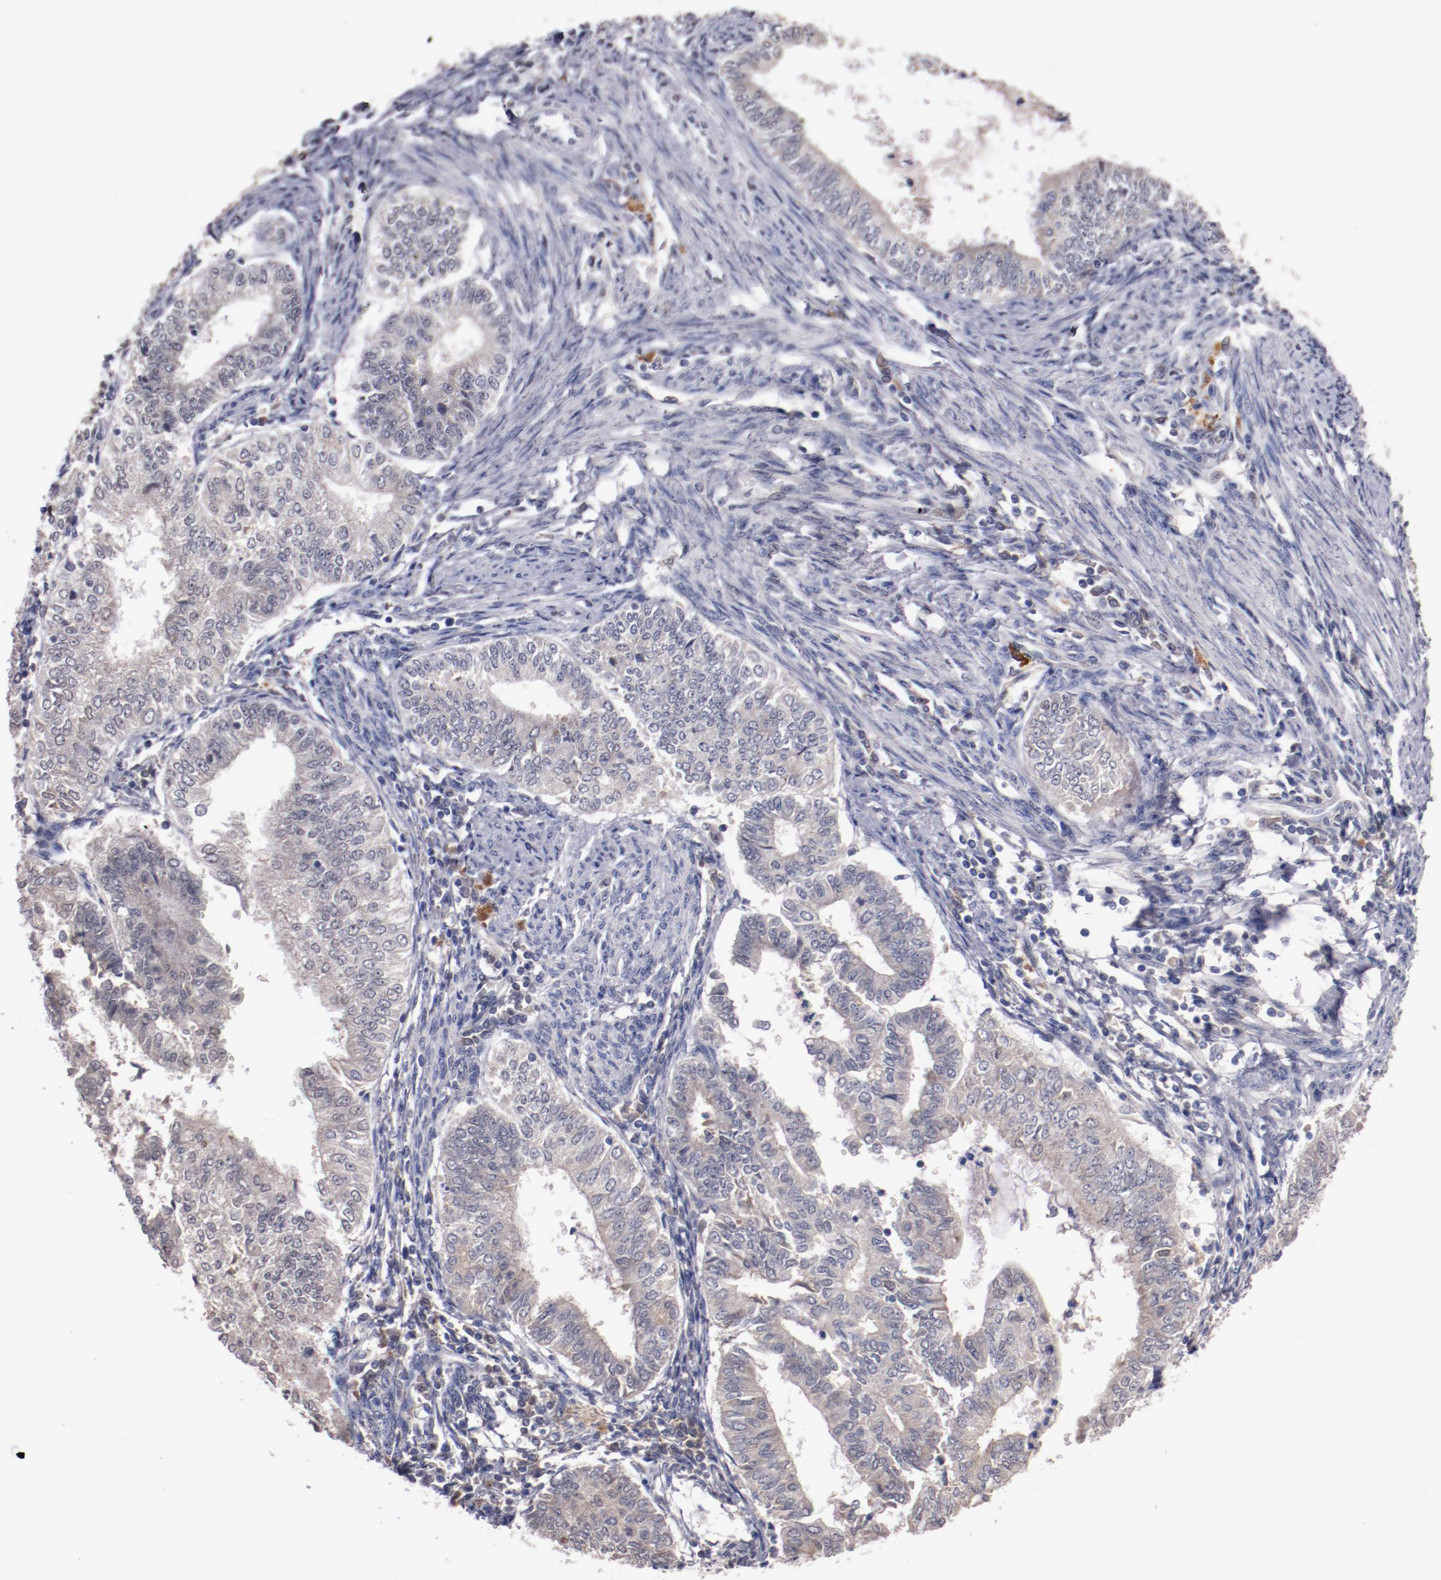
{"staining": {"intensity": "weak", "quantity": "25%-75%", "location": "cytoplasmic/membranous"}, "tissue": "endometrial cancer", "cell_type": "Tumor cells", "image_type": "cancer", "snomed": [{"axis": "morphology", "description": "Adenocarcinoma, NOS"}, {"axis": "topography", "description": "Endometrium"}], "caption": "This image exhibits immunohistochemistry (IHC) staining of human endometrial cancer (adenocarcinoma), with low weak cytoplasmic/membranous positivity in approximately 25%-75% of tumor cells.", "gene": "FAM81A", "patient": {"sex": "female", "age": 66}}